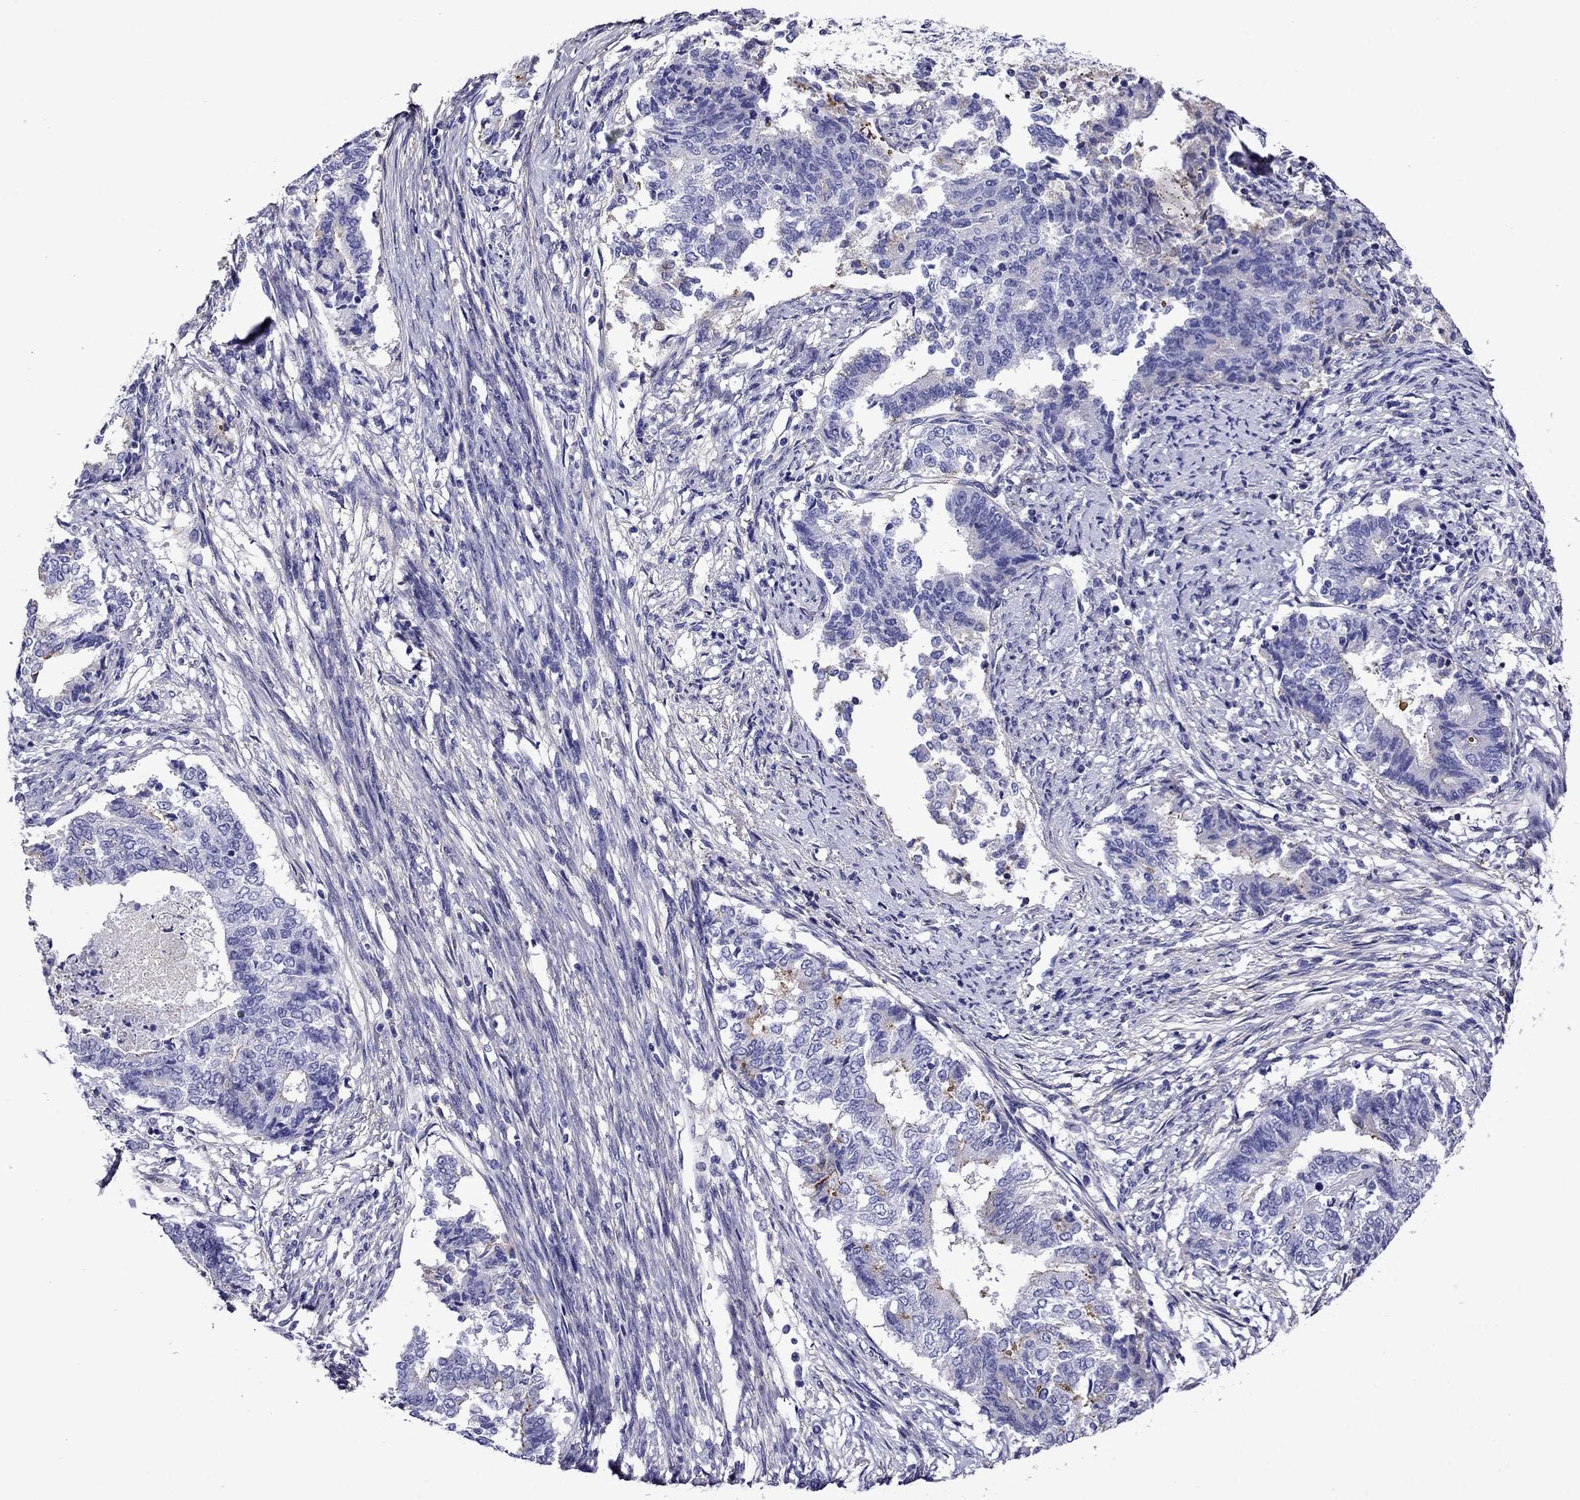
{"staining": {"intensity": "negative", "quantity": "none", "location": "none"}, "tissue": "endometrial cancer", "cell_type": "Tumor cells", "image_type": "cancer", "snomed": [{"axis": "morphology", "description": "Adenocarcinoma, NOS"}, {"axis": "topography", "description": "Endometrium"}], "caption": "Immunohistochemistry micrograph of human endometrial adenocarcinoma stained for a protein (brown), which shows no expression in tumor cells. (DAB IHC, high magnification).", "gene": "SCG2", "patient": {"sex": "female", "age": 65}}